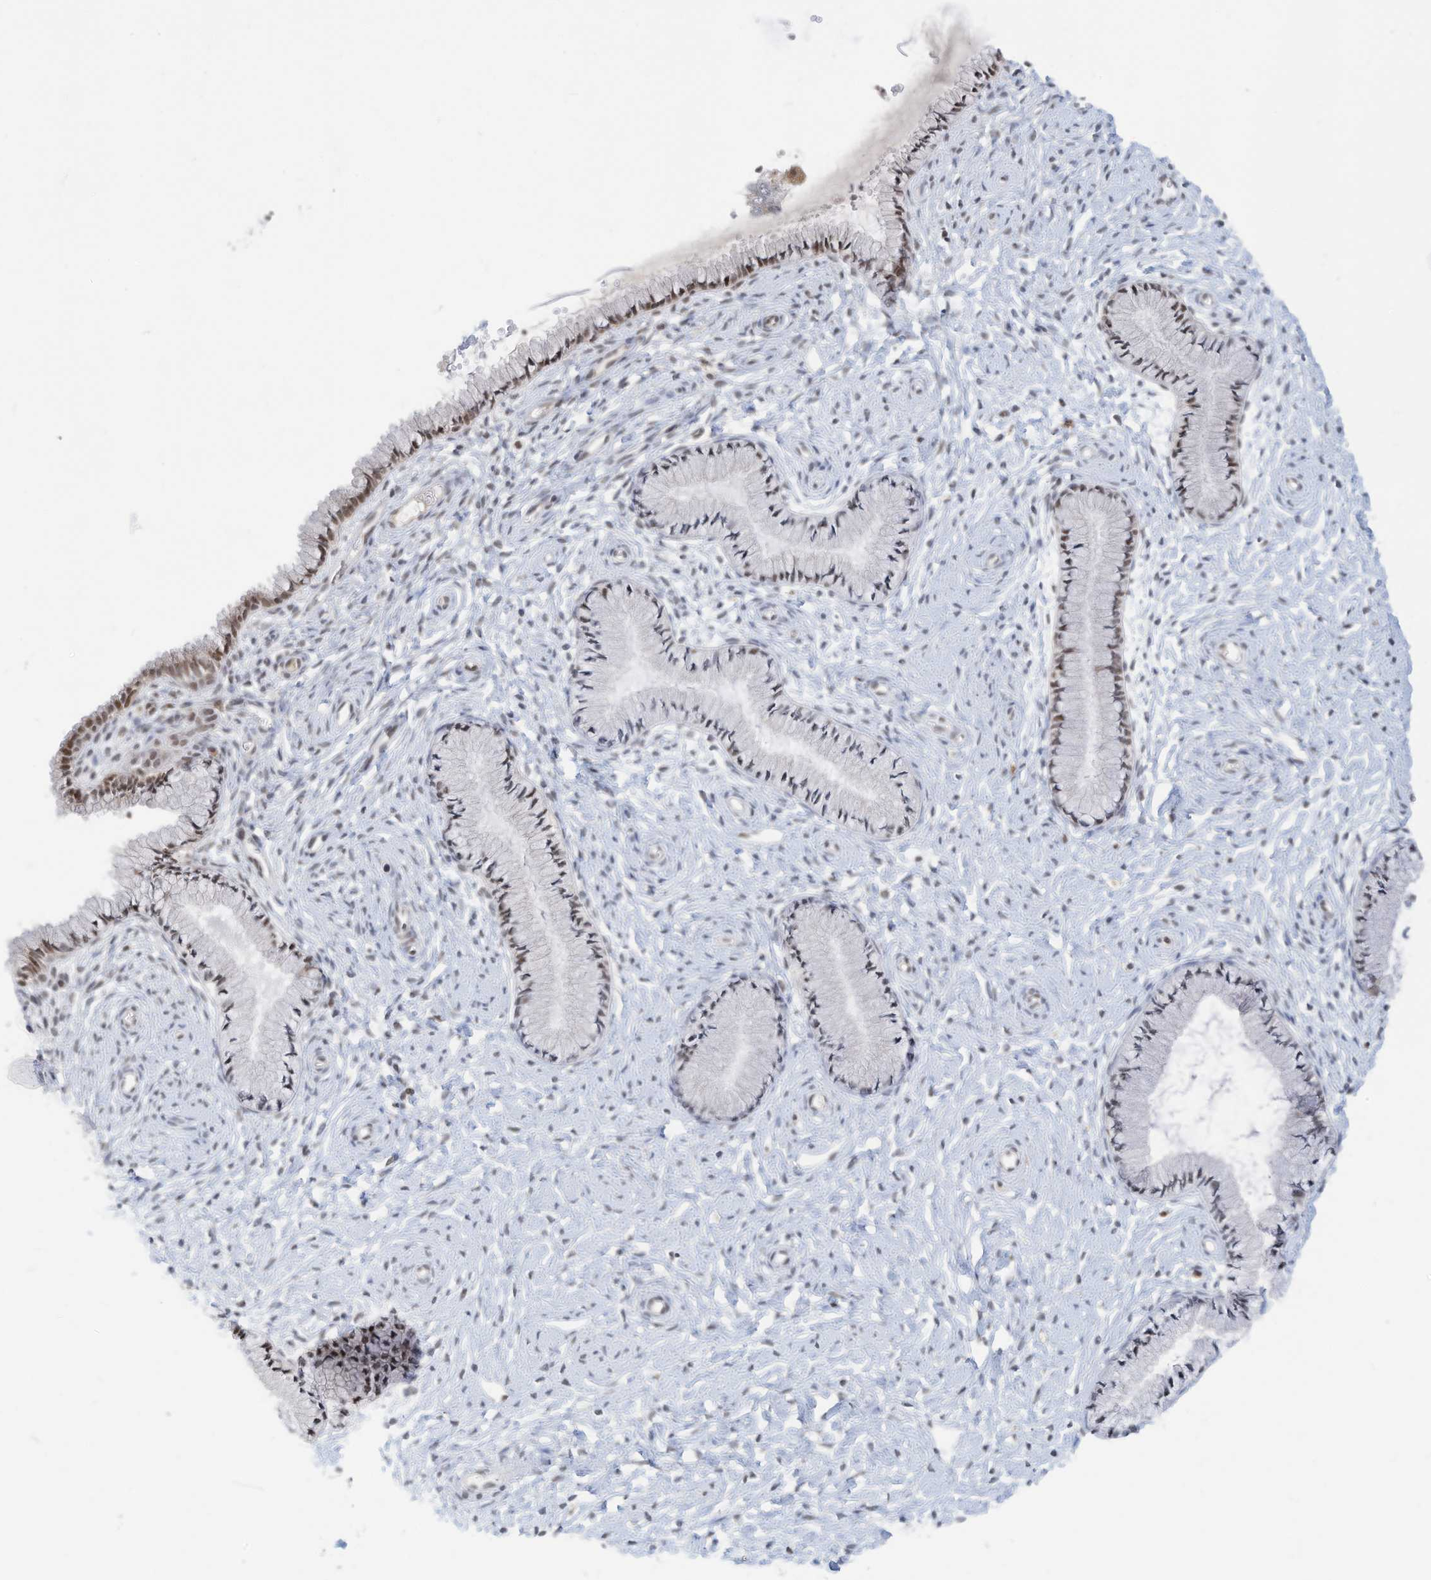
{"staining": {"intensity": "moderate", "quantity": "<25%", "location": "nuclear"}, "tissue": "cervix", "cell_type": "Glandular cells", "image_type": "normal", "snomed": [{"axis": "morphology", "description": "Normal tissue, NOS"}, {"axis": "topography", "description": "Cervix"}], "caption": "Immunohistochemistry (IHC) histopathology image of normal cervix: cervix stained using immunohistochemistry (IHC) reveals low levels of moderate protein expression localized specifically in the nuclear of glandular cells, appearing as a nuclear brown color.", "gene": "OGT", "patient": {"sex": "female", "age": 33}}